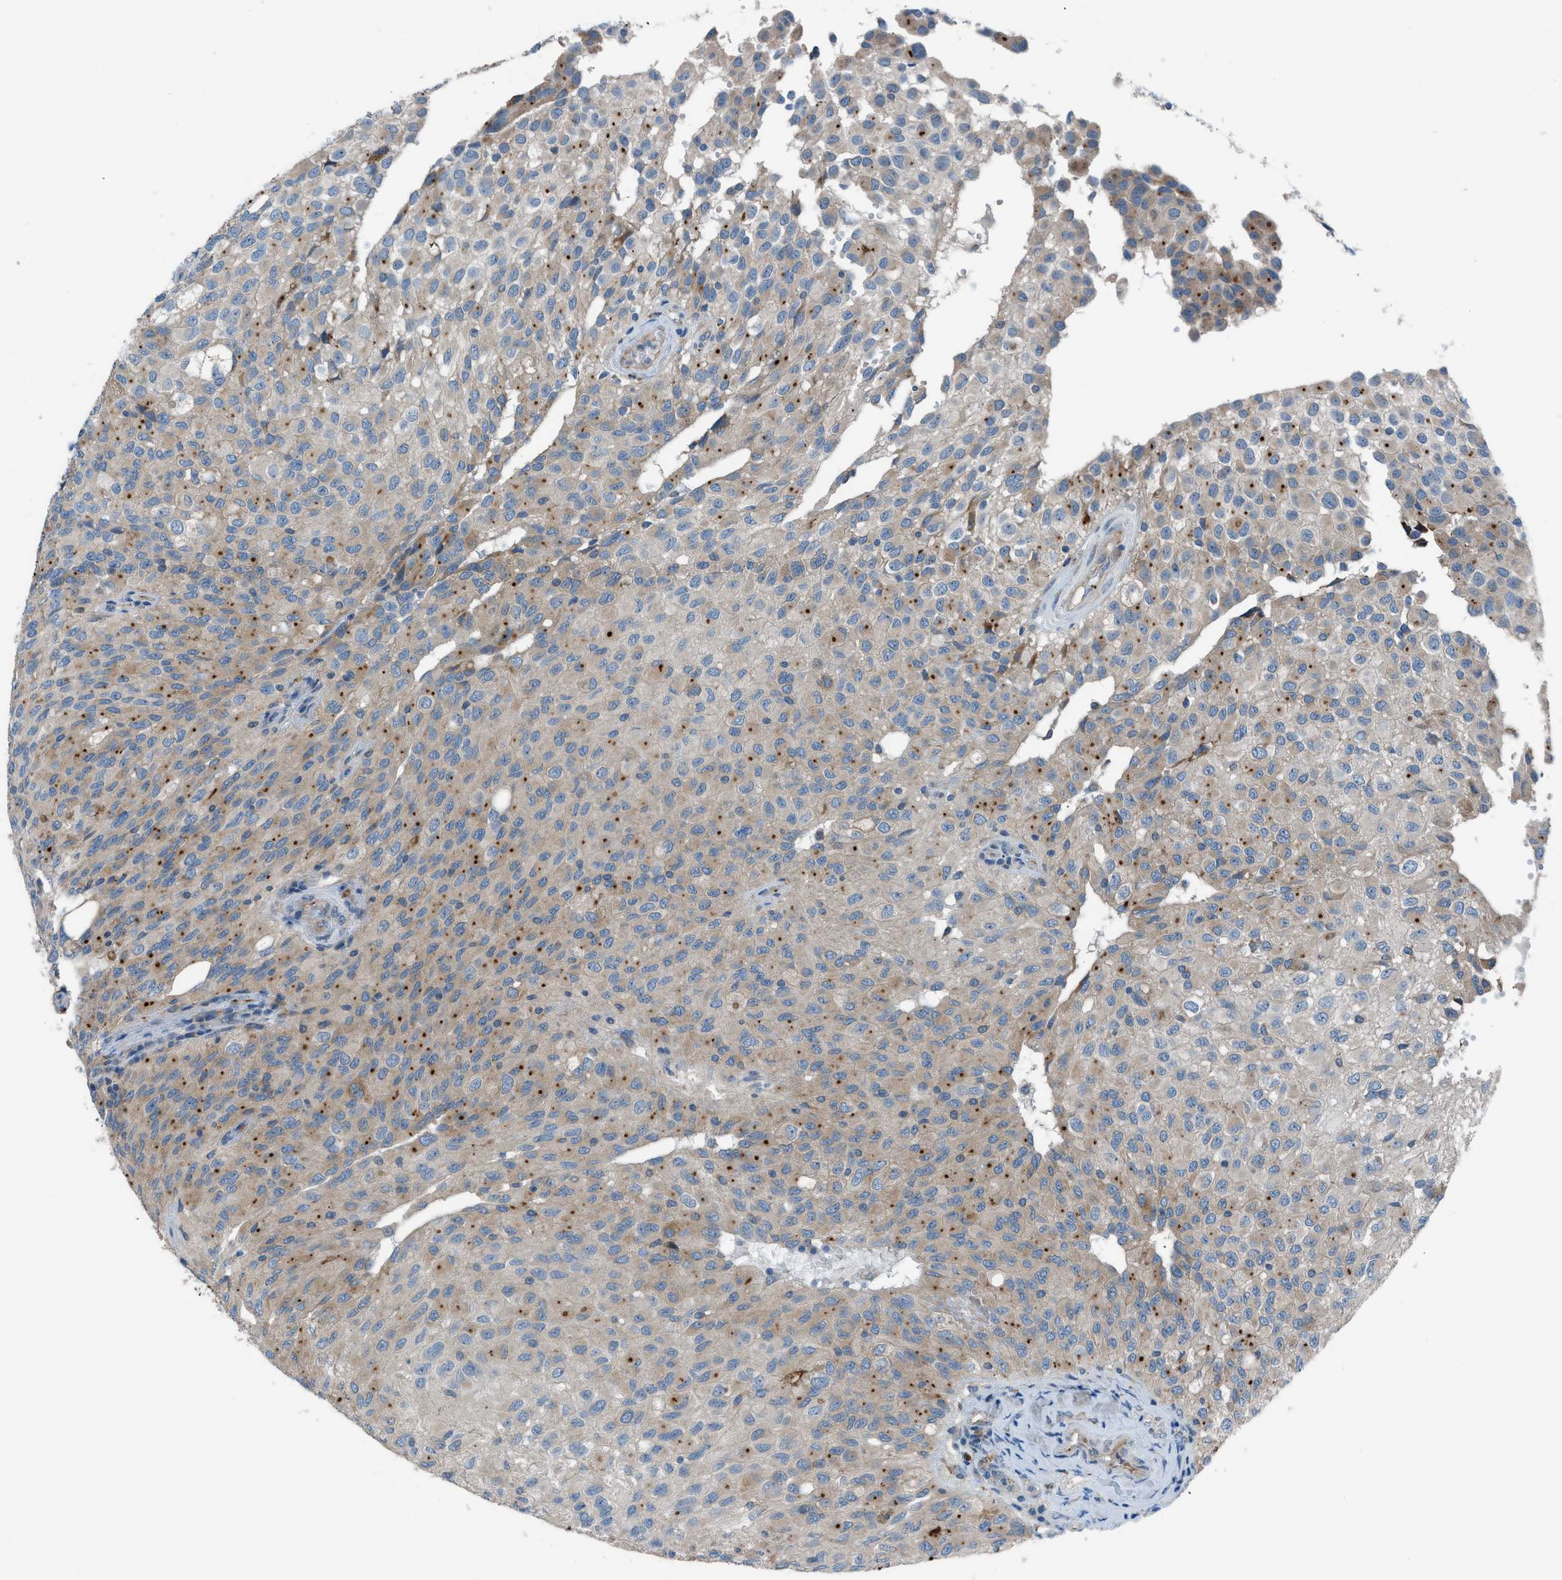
{"staining": {"intensity": "negative", "quantity": "none", "location": "none"}, "tissue": "glioma", "cell_type": "Tumor cells", "image_type": "cancer", "snomed": [{"axis": "morphology", "description": "Glioma, malignant, High grade"}, {"axis": "topography", "description": "Brain"}], "caption": "A high-resolution micrograph shows IHC staining of glioma, which reveals no significant positivity in tumor cells.", "gene": "HEG1", "patient": {"sex": "male", "age": 32}}